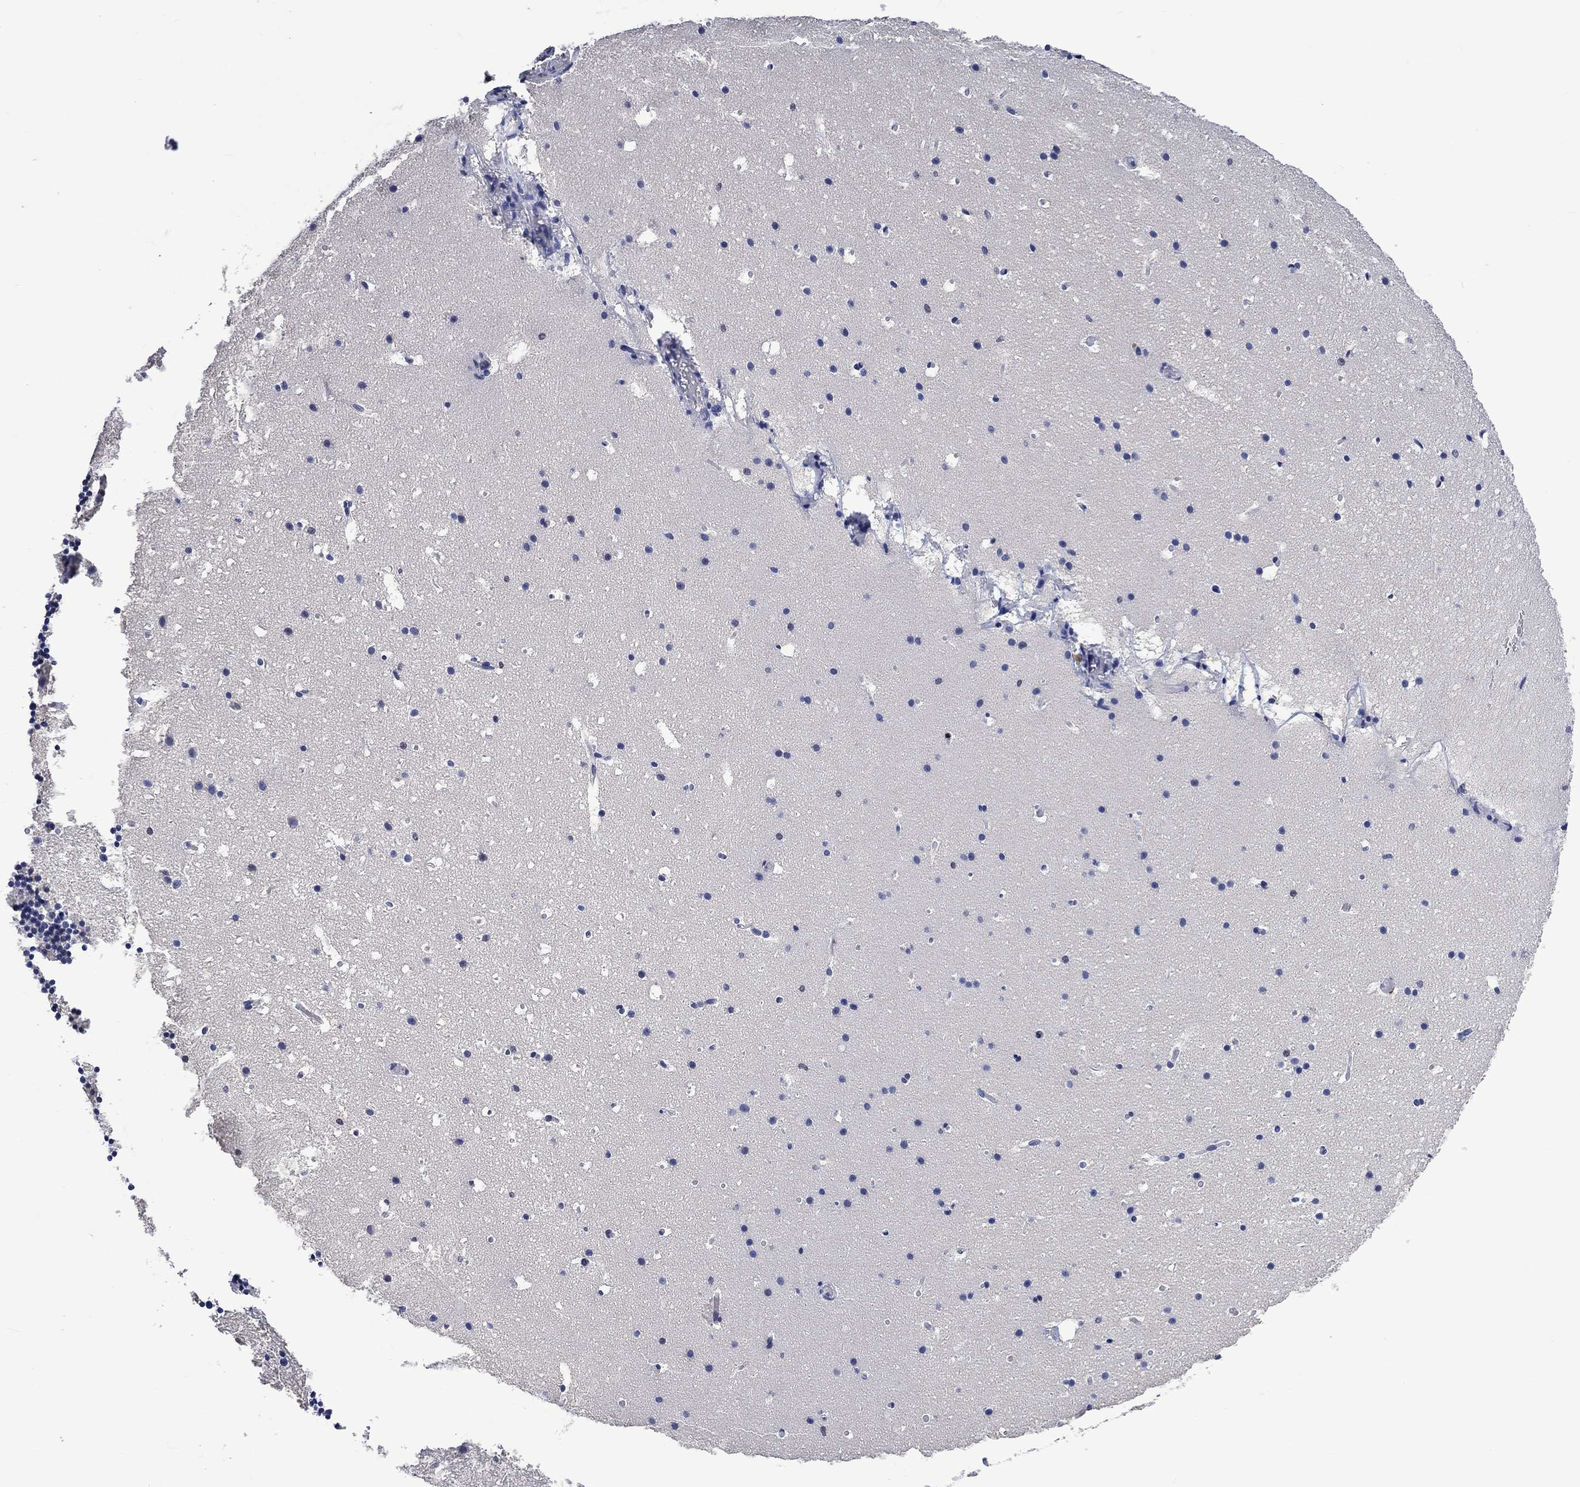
{"staining": {"intensity": "negative", "quantity": "none", "location": "none"}, "tissue": "cerebellum", "cell_type": "Cells in granular layer", "image_type": "normal", "snomed": [{"axis": "morphology", "description": "Normal tissue, NOS"}, {"axis": "topography", "description": "Cerebellum"}], "caption": "IHC histopathology image of normal cerebellum: cerebellum stained with DAB displays no significant protein staining in cells in granular layer. (DAB (3,3'-diaminobenzidine) immunohistochemistry with hematoxylin counter stain).", "gene": "RAD54L2", "patient": {"sex": "male", "age": 37}}